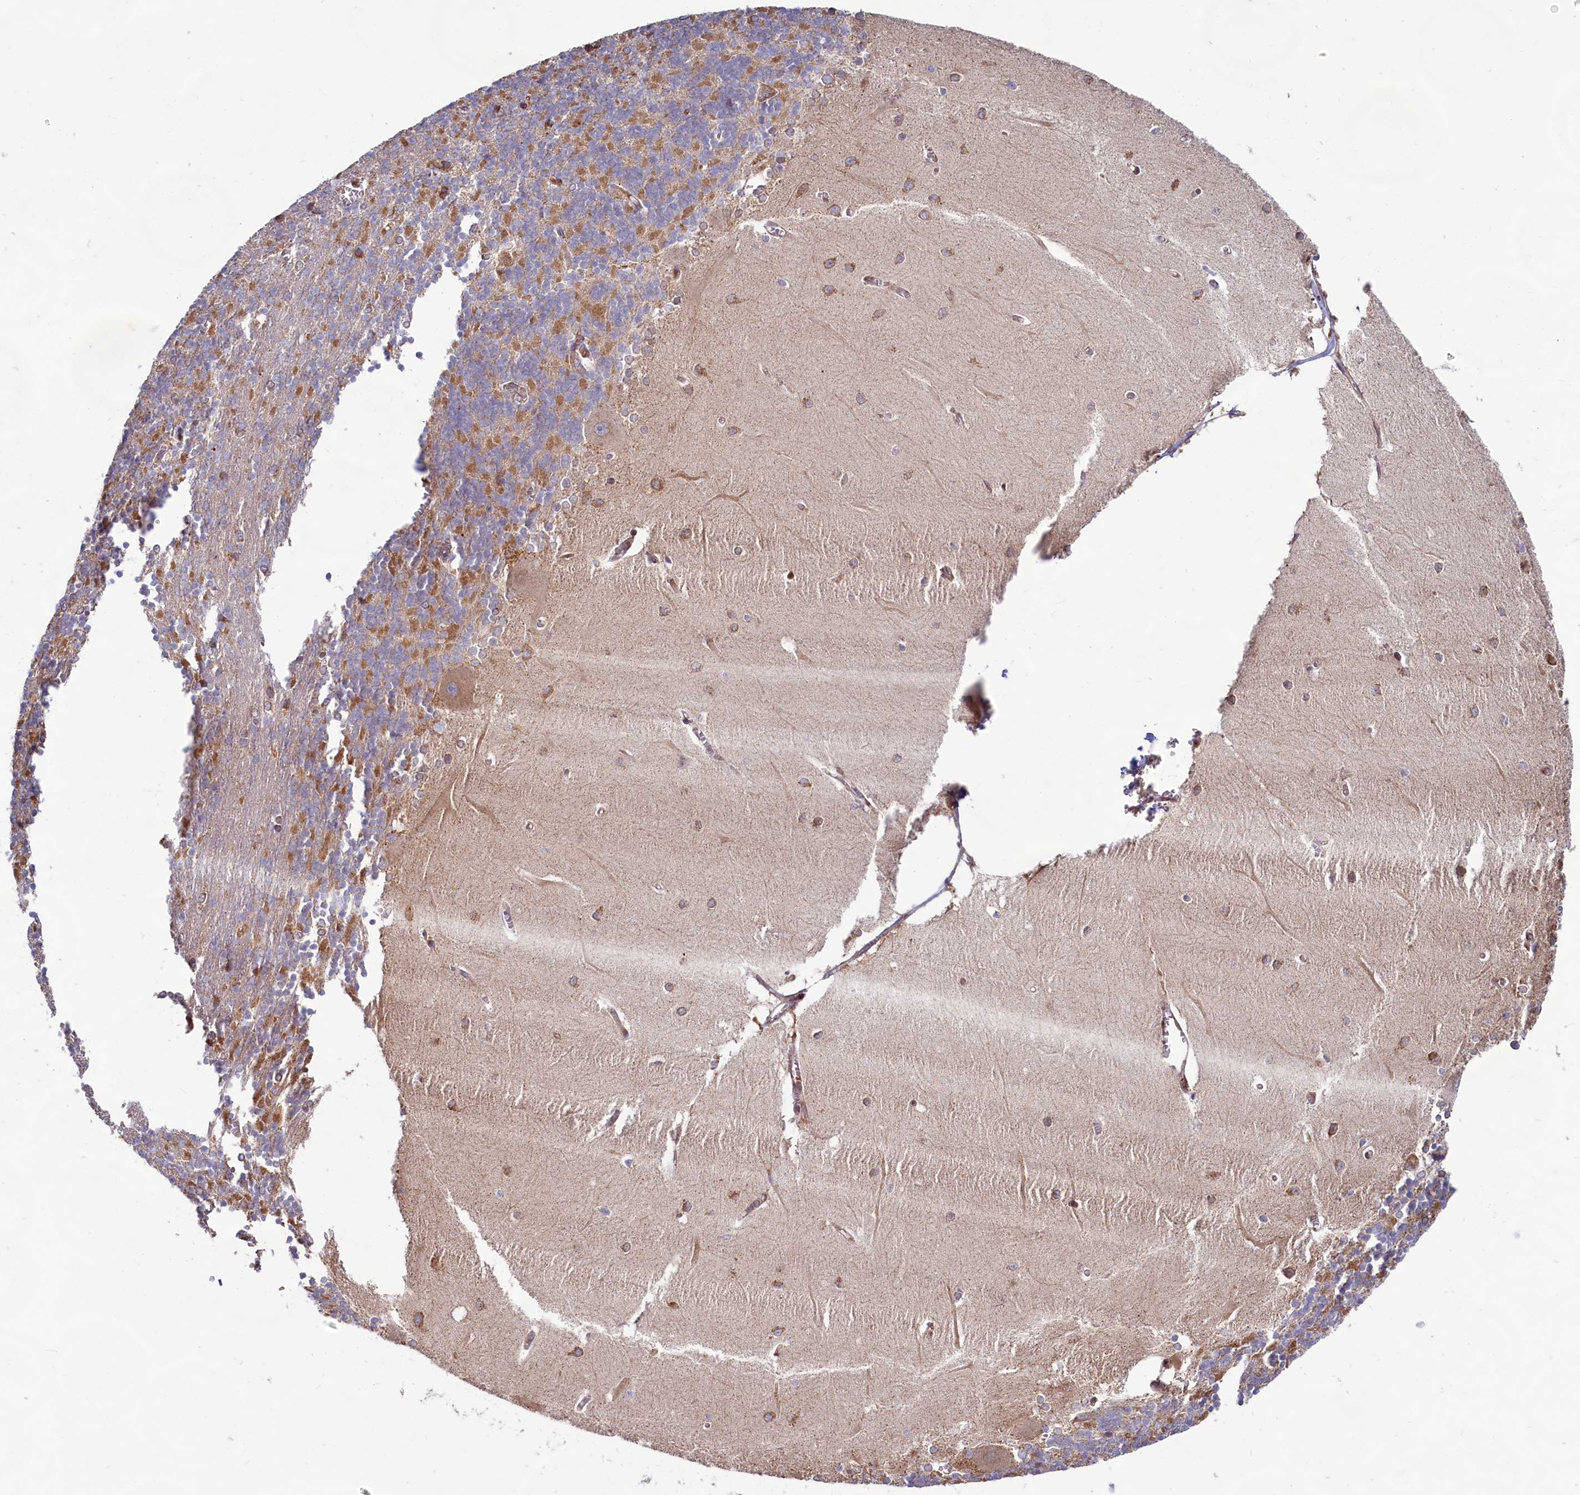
{"staining": {"intensity": "moderate", "quantity": "<25%", "location": "cytoplasmic/membranous"}, "tissue": "cerebellum", "cell_type": "Cells in granular layer", "image_type": "normal", "snomed": [{"axis": "morphology", "description": "Normal tissue, NOS"}, {"axis": "topography", "description": "Cerebellum"}], "caption": "This is a photomicrograph of IHC staining of unremarkable cerebellum, which shows moderate positivity in the cytoplasmic/membranous of cells in granular layer.", "gene": "TBC1D19", "patient": {"sex": "male", "age": 37}}